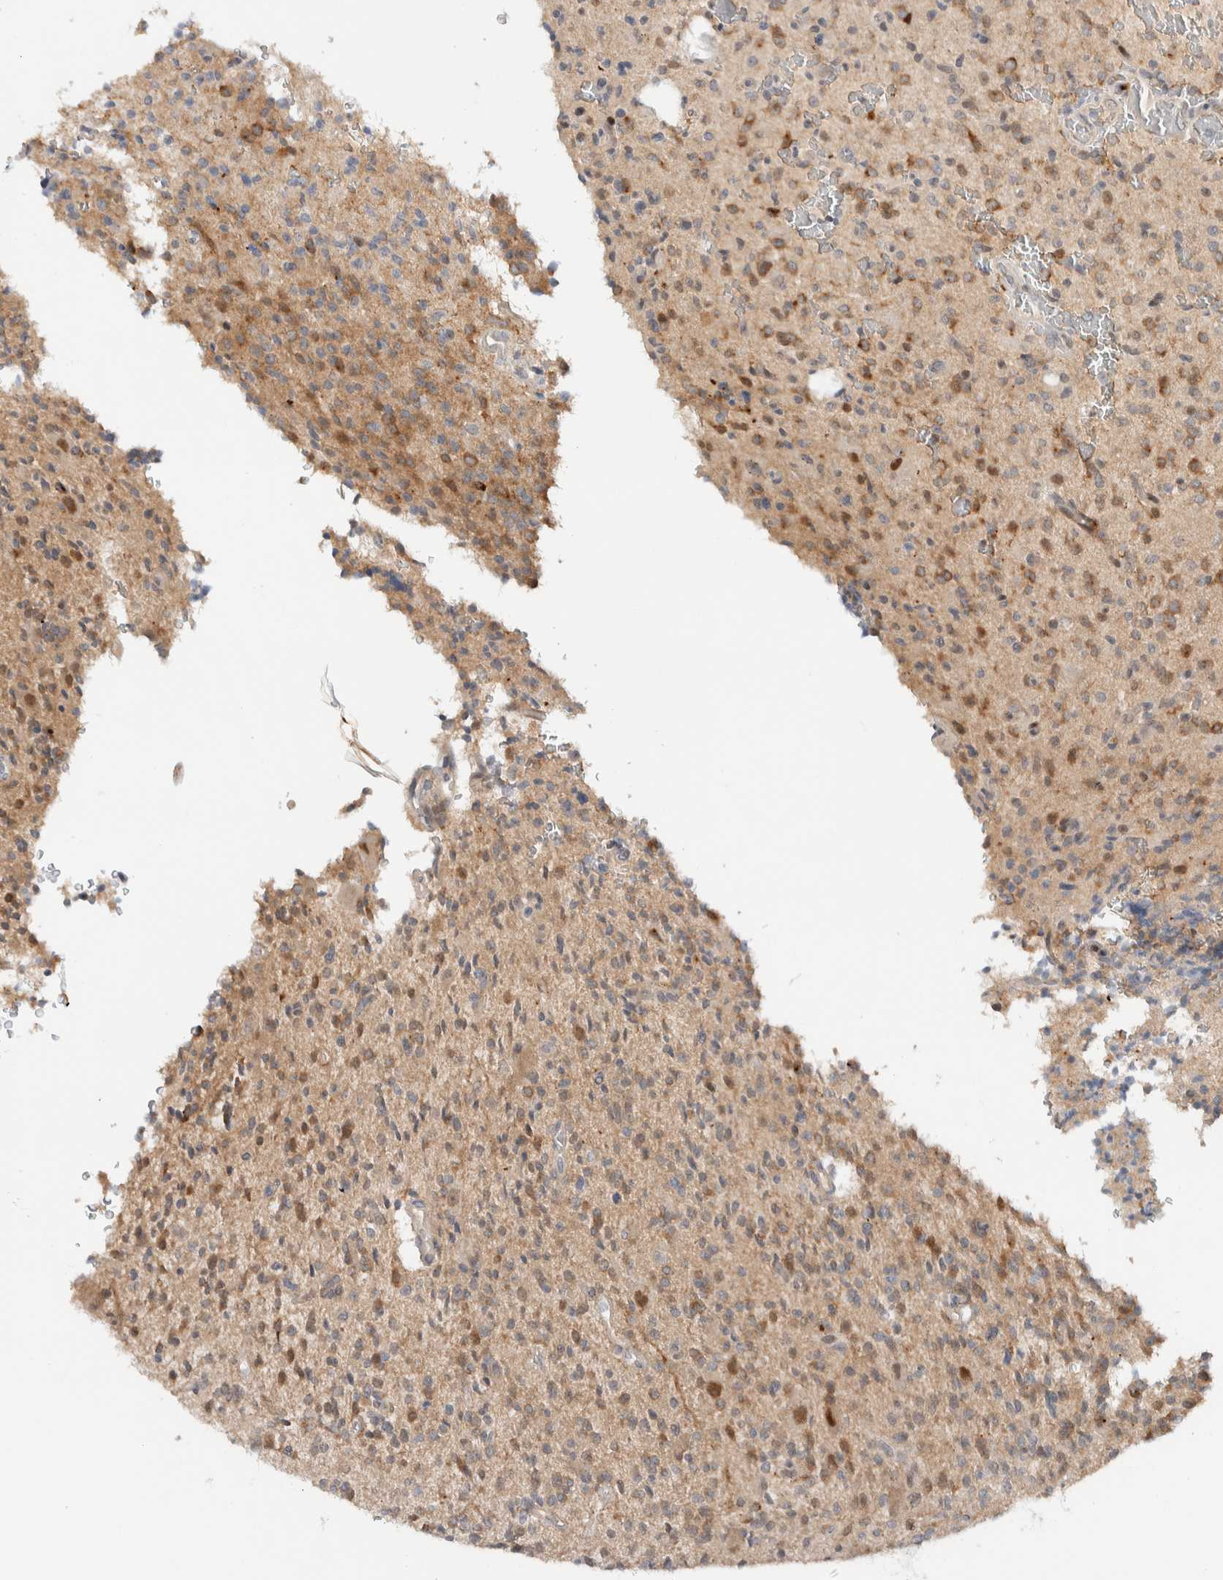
{"staining": {"intensity": "moderate", "quantity": "25%-75%", "location": "cytoplasmic/membranous"}, "tissue": "glioma", "cell_type": "Tumor cells", "image_type": "cancer", "snomed": [{"axis": "morphology", "description": "Glioma, malignant, High grade"}, {"axis": "topography", "description": "Brain"}], "caption": "Protein staining by immunohistochemistry (IHC) shows moderate cytoplasmic/membranous positivity in about 25%-75% of tumor cells in high-grade glioma (malignant). (Brightfield microscopy of DAB IHC at high magnification).", "gene": "NCR3LG1", "patient": {"sex": "male", "age": 34}}